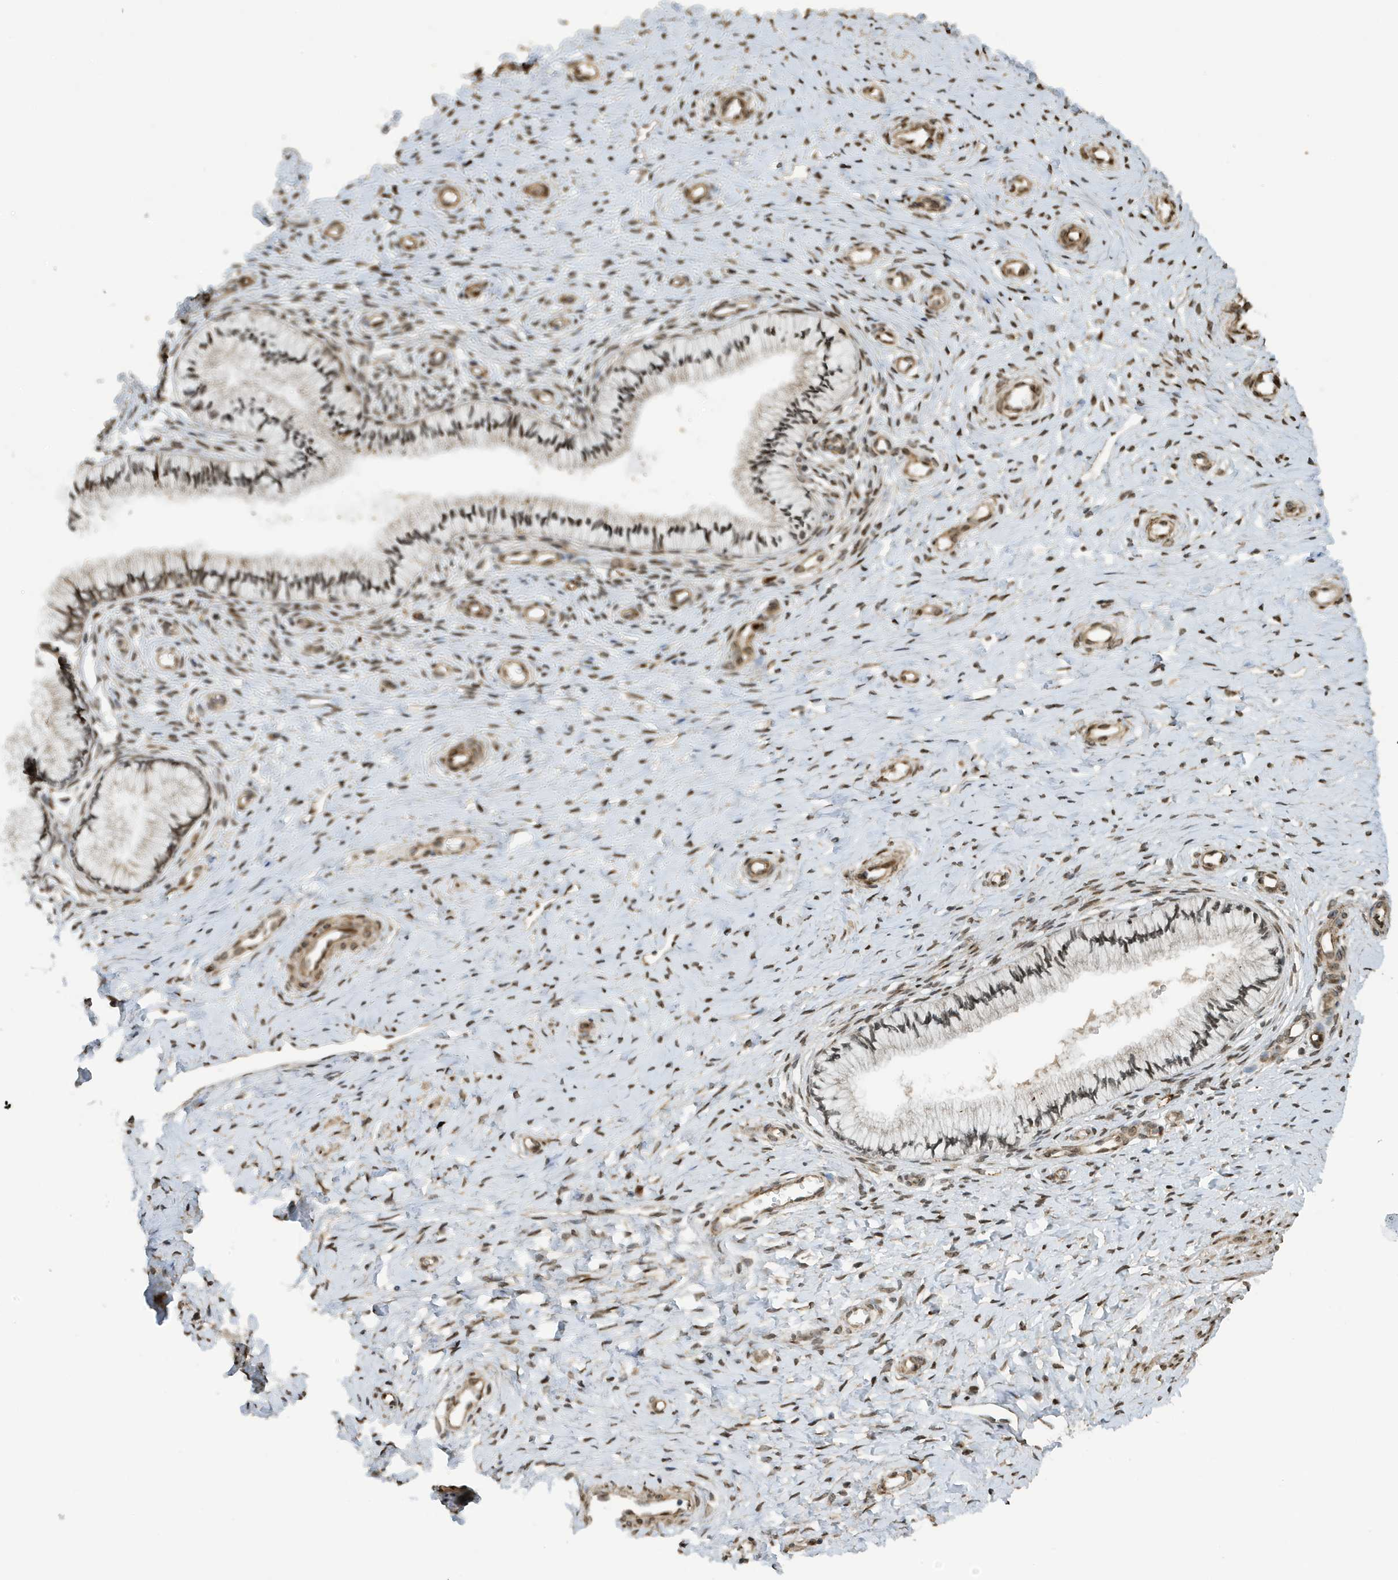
{"staining": {"intensity": "moderate", "quantity": "25%-75%", "location": "cytoplasmic/membranous,nuclear"}, "tissue": "cervix", "cell_type": "Glandular cells", "image_type": "normal", "snomed": [{"axis": "morphology", "description": "Normal tissue, NOS"}, {"axis": "topography", "description": "Cervix"}], "caption": "Cervix stained with DAB (3,3'-diaminobenzidine) IHC exhibits medium levels of moderate cytoplasmic/membranous,nuclear positivity in approximately 25%-75% of glandular cells. The protein is shown in brown color, while the nuclei are stained blue.", "gene": "DUSP18", "patient": {"sex": "female", "age": 36}}